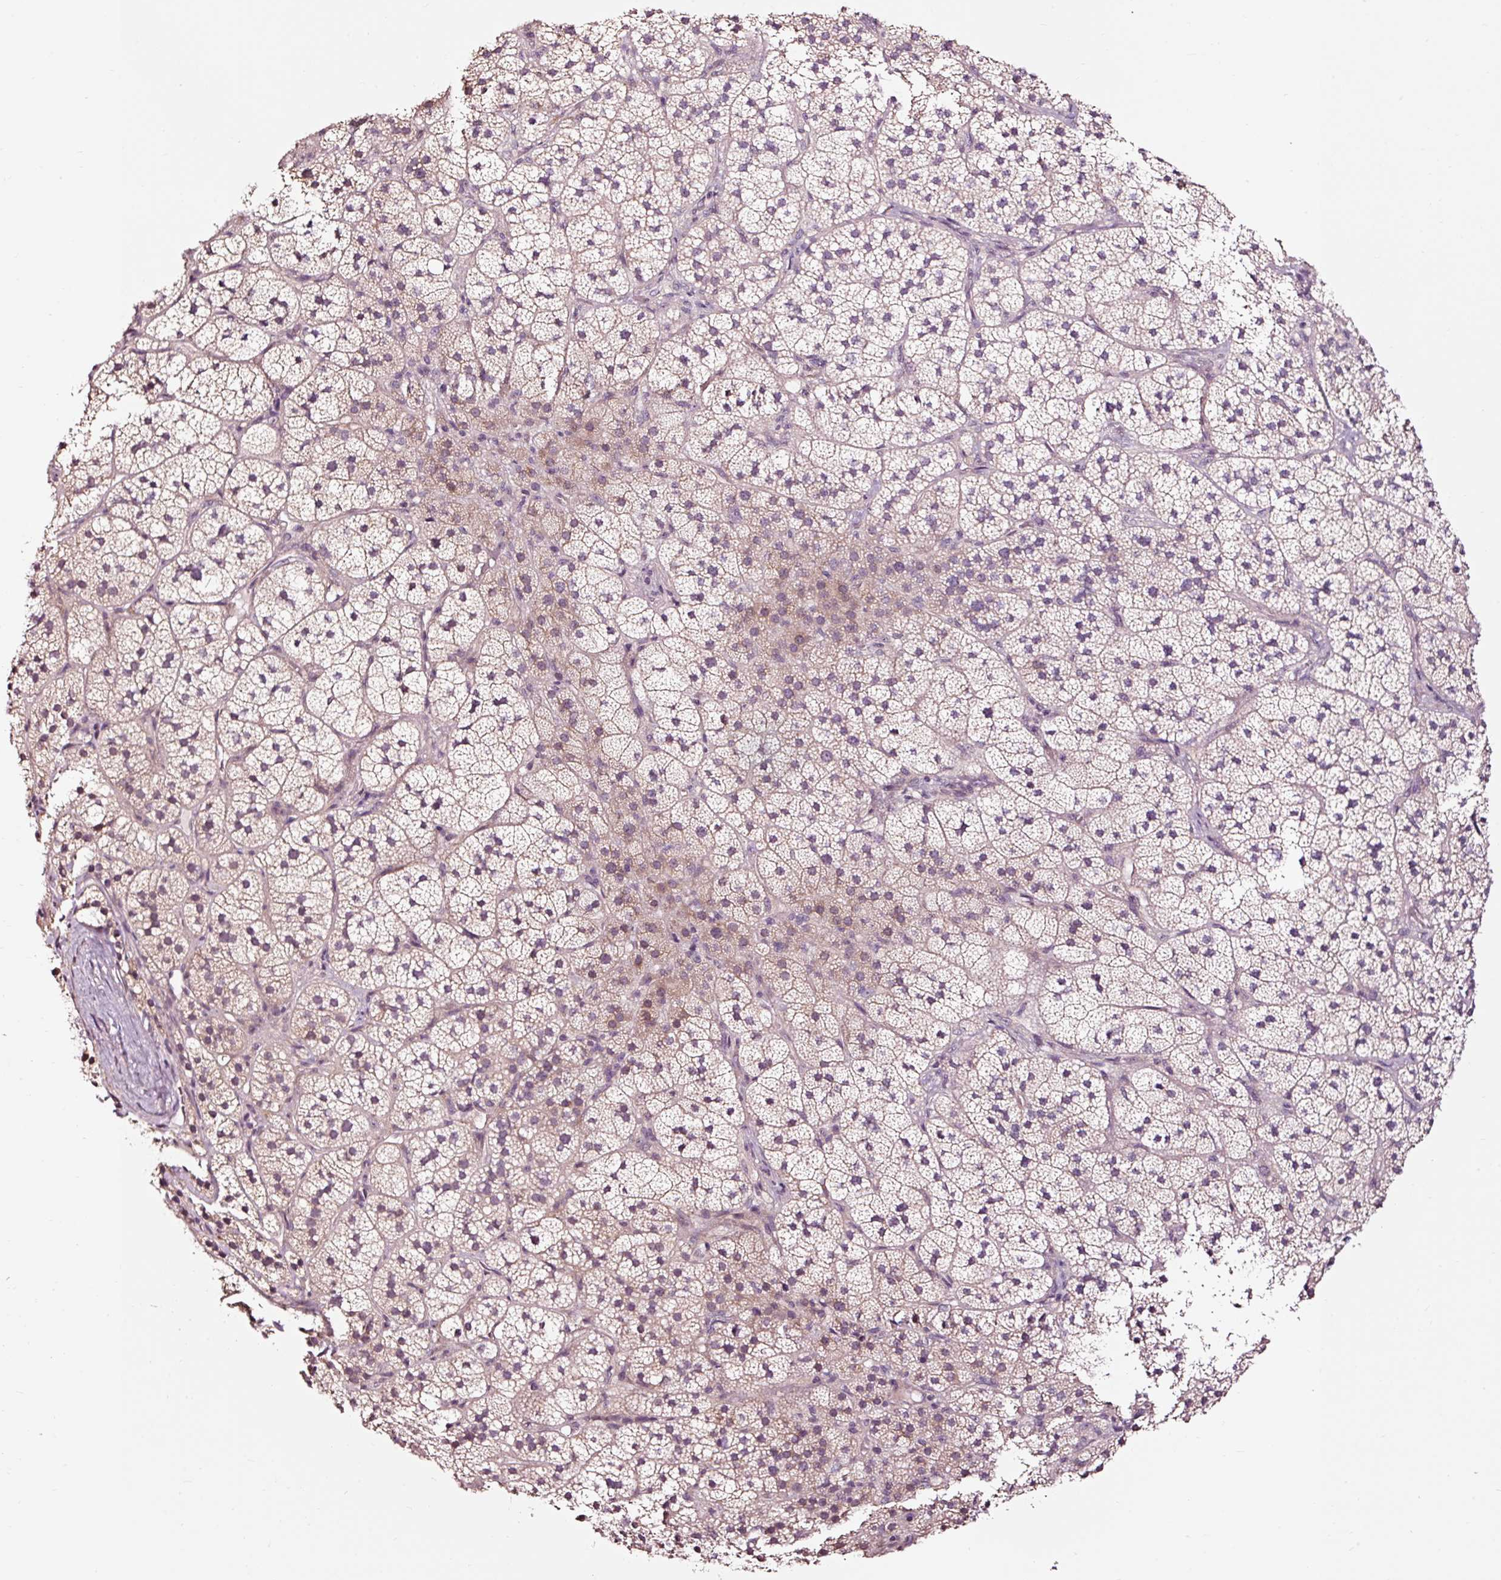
{"staining": {"intensity": "moderate", "quantity": "25%-75%", "location": "cytoplasmic/membranous"}, "tissue": "adrenal gland", "cell_type": "Glandular cells", "image_type": "normal", "snomed": [{"axis": "morphology", "description": "Normal tissue, NOS"}, {"axis": "topography", "description": "Adrenal gland"}], "caption": "Brown immunohistochemical staining in normal human adrenal gland exhibits moderate cytoplasmic/membranous staining in approximately 25%-75% of glandular cells.", "gene": "UTP14A", "patient": {"sex": "female", "age": 58}}